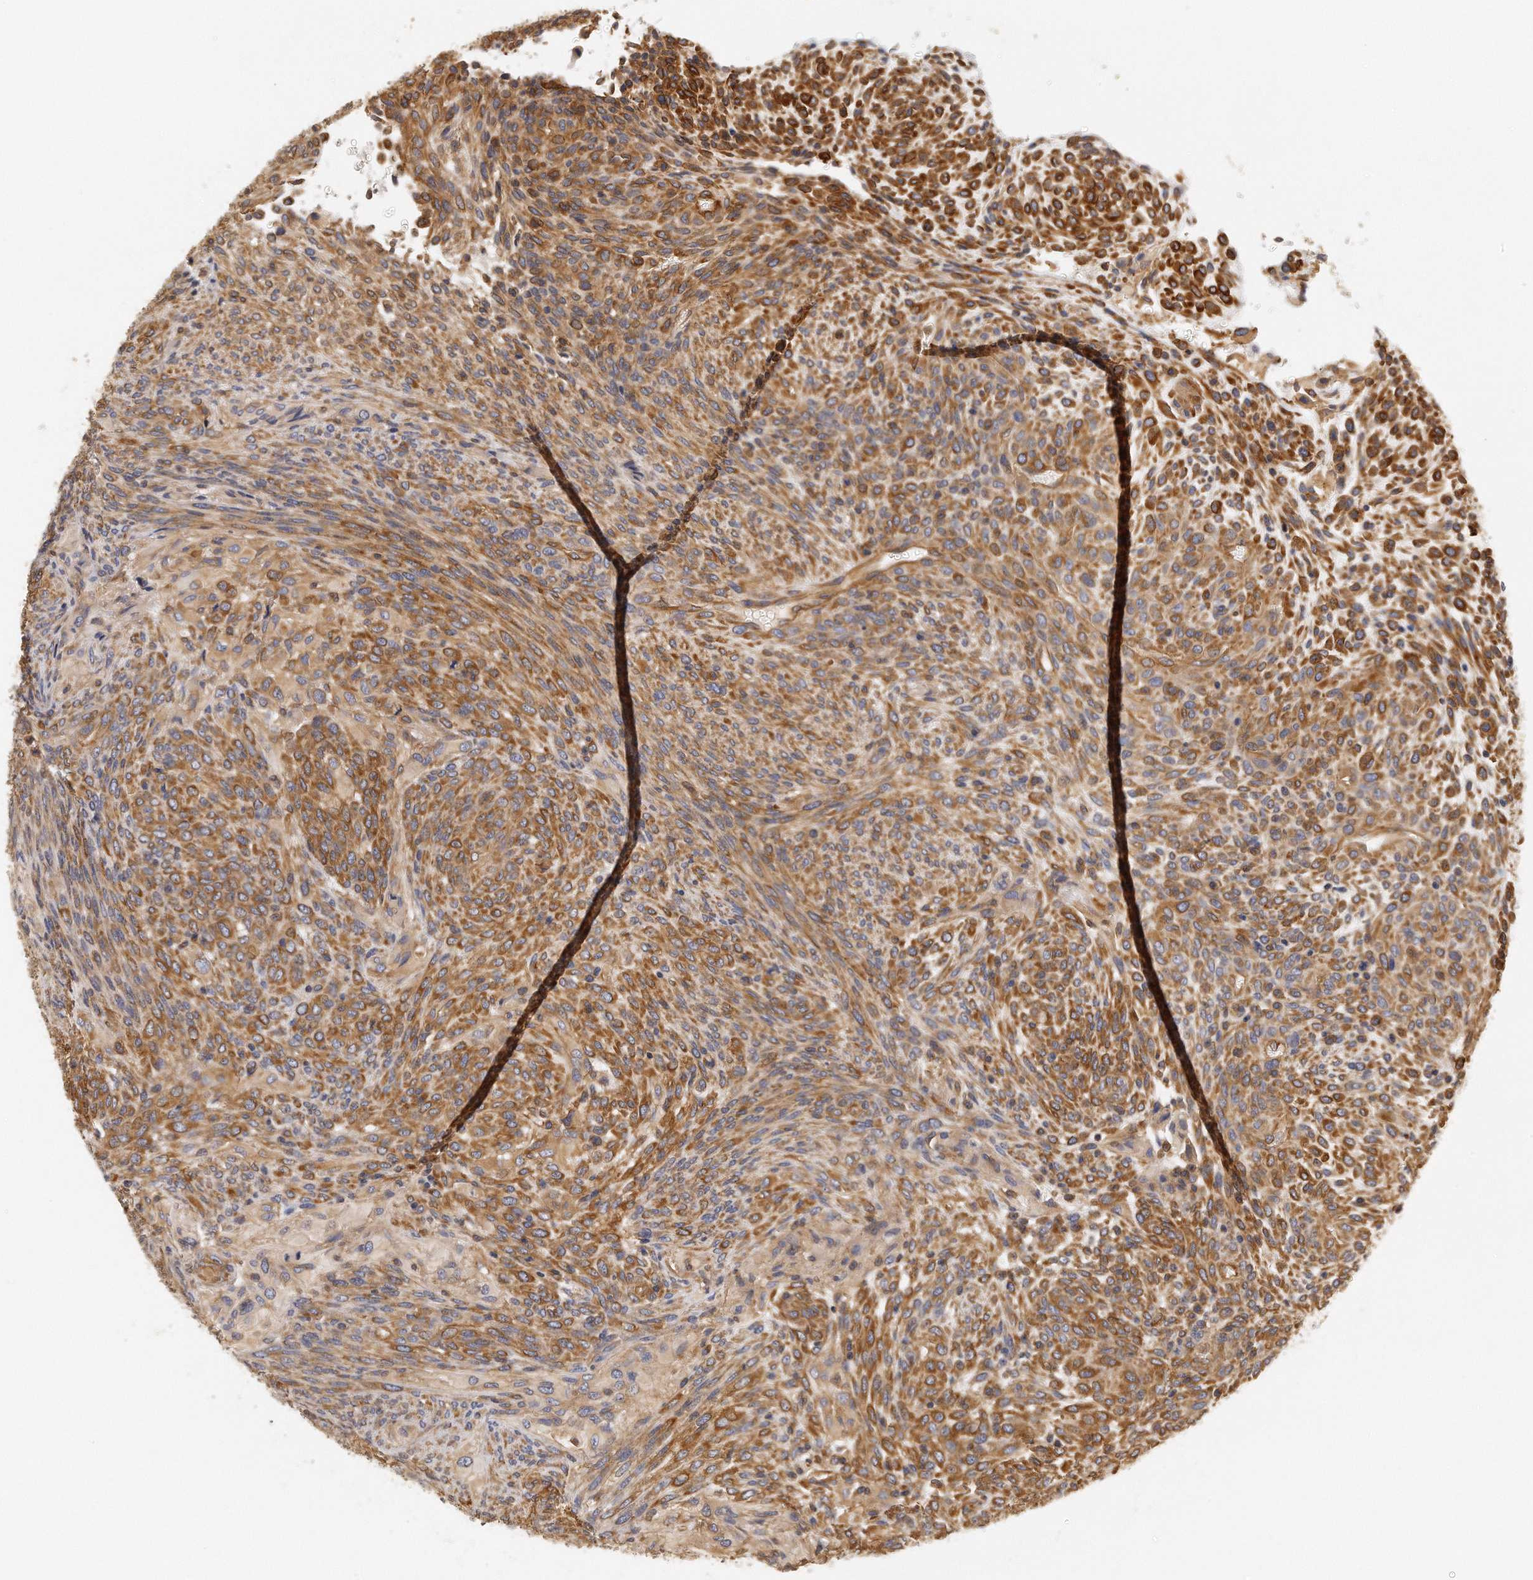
{"staining": {"intensity": "moderate", "quantity": ">75%", "location": "cytoplasmic/membranous"}, "tissue": "glioma", "cell_type": "Tumor cells", "image_type": "cancer", "snomed": [{"axis": "morphology", "description": "Glioma, malignant, High grade"}, {"axis": "topography", "description": "Cerebral cortex"}], "caption": "Immunohistochemistry (IHC) staining of glioma, which displays medium levels of moderate cytoplasmic/membranous staining in about >75% of tumor cells indicating moderate cytoplasmic/membranous protein staining. The staining was performed using DAB (brown) for protein detection and nuclei were counterstained in hematoxylin (blue).", "gene": "CHST7", "patient": {"sex": "female", "age": 55}}